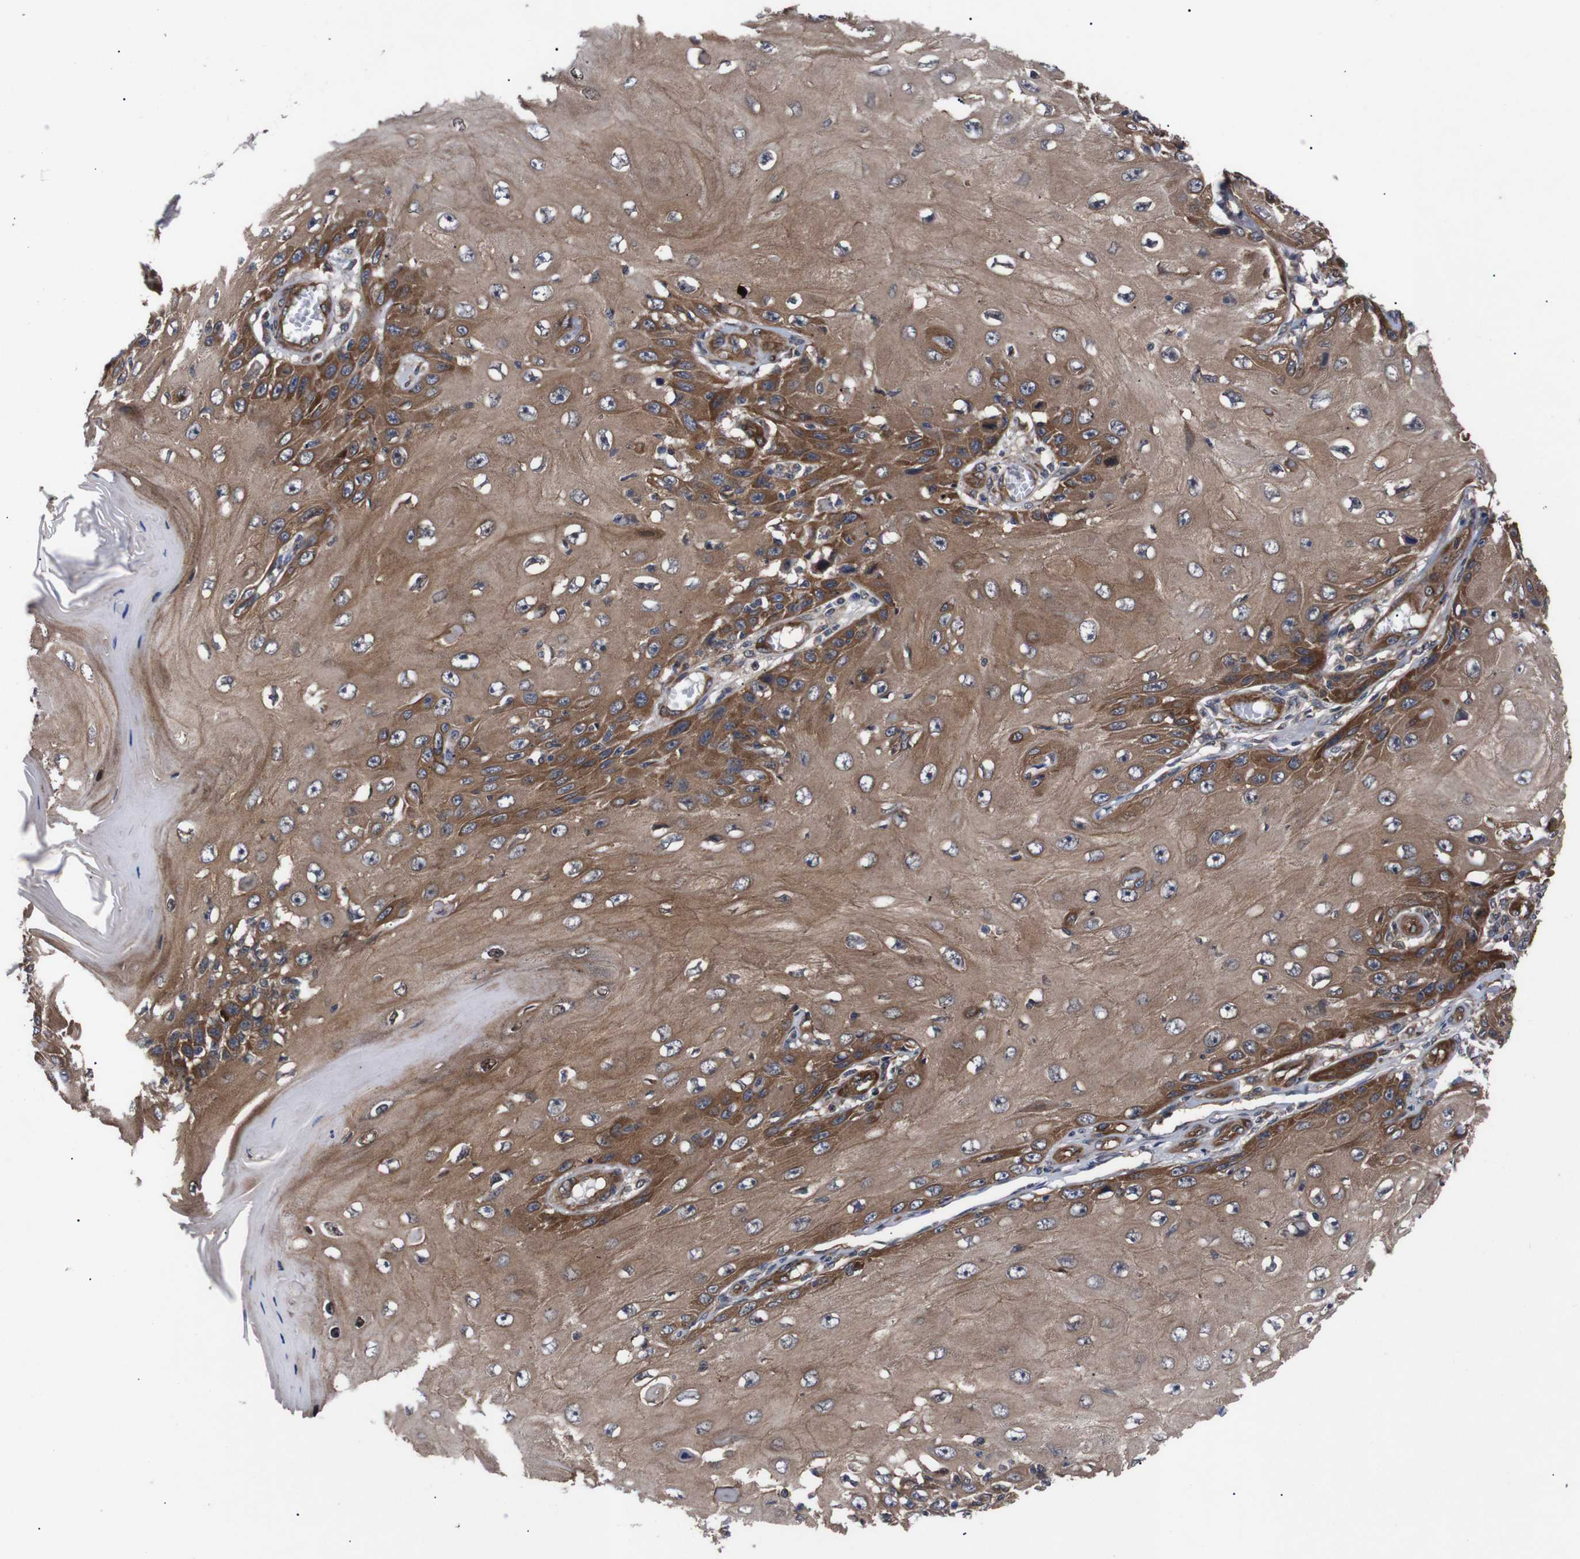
{"staining": {"intensity": "moderate", "quantity": ">75%", "location": "cytoplasmic/membranous"}, "tissue": "skin cancer", "cell_type": "Tumor cells", "image_type": "cancer", "snomed": [{"axis": "morphology", "description": "Squamous cell carcinoma, NOS"}, {"axis": "topography", "description": "Skin"}], "caption": "Approximately >75% of tumor cells in human squamous cell carcinoma (skin) exhibit moderate cytoplasmic/membranous protein staining as visualized by brown immunohistochemical staining.", "gene": "PAWR", "patient": {"sex": "female", "age": 73}}